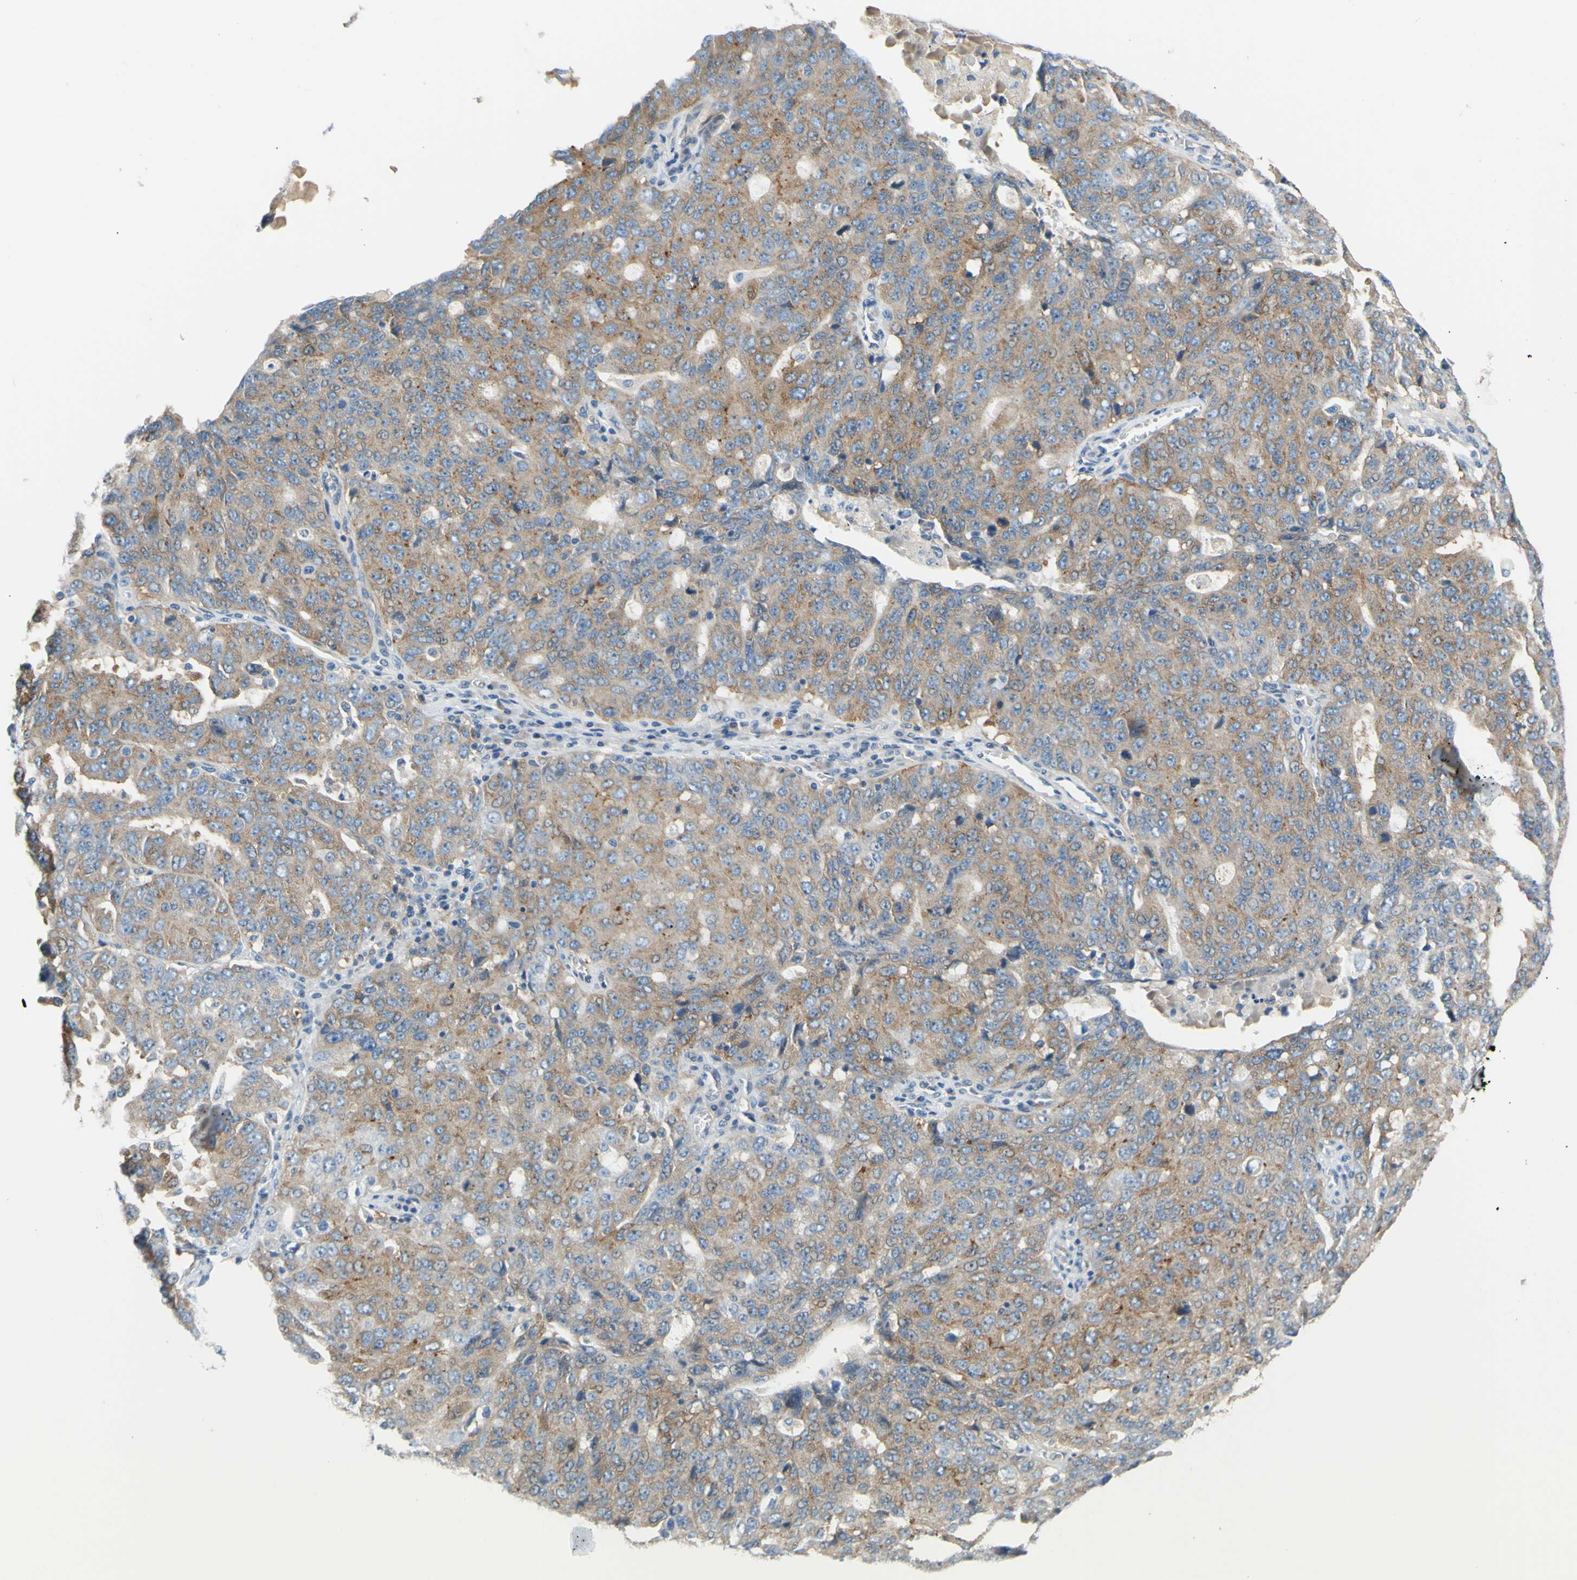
{"staining": {"intensity": "moderate", "quantity": ">75%", "location": "cytoplasmic/membranous"}, "tissue": "ovarian cancer", "cell_type": "Tumor cells", "image_type": "cancer", "snomed": [{"axis": "morphology", "description": "Carcinoma, endometroid"}, {"axis": "topography", "description": "Ovary"}], "caption": "A high-resolution photomicrograph shows immunohistochemistry staining of endometroid carcinoma (ovarian), which shows moderate cytoplasmic/membranous staining in about >75% of tumor cells. Nuclei are stained in blue.", "gene": "FRMD4B", "patient": {"sex": "female", "age": 62}}